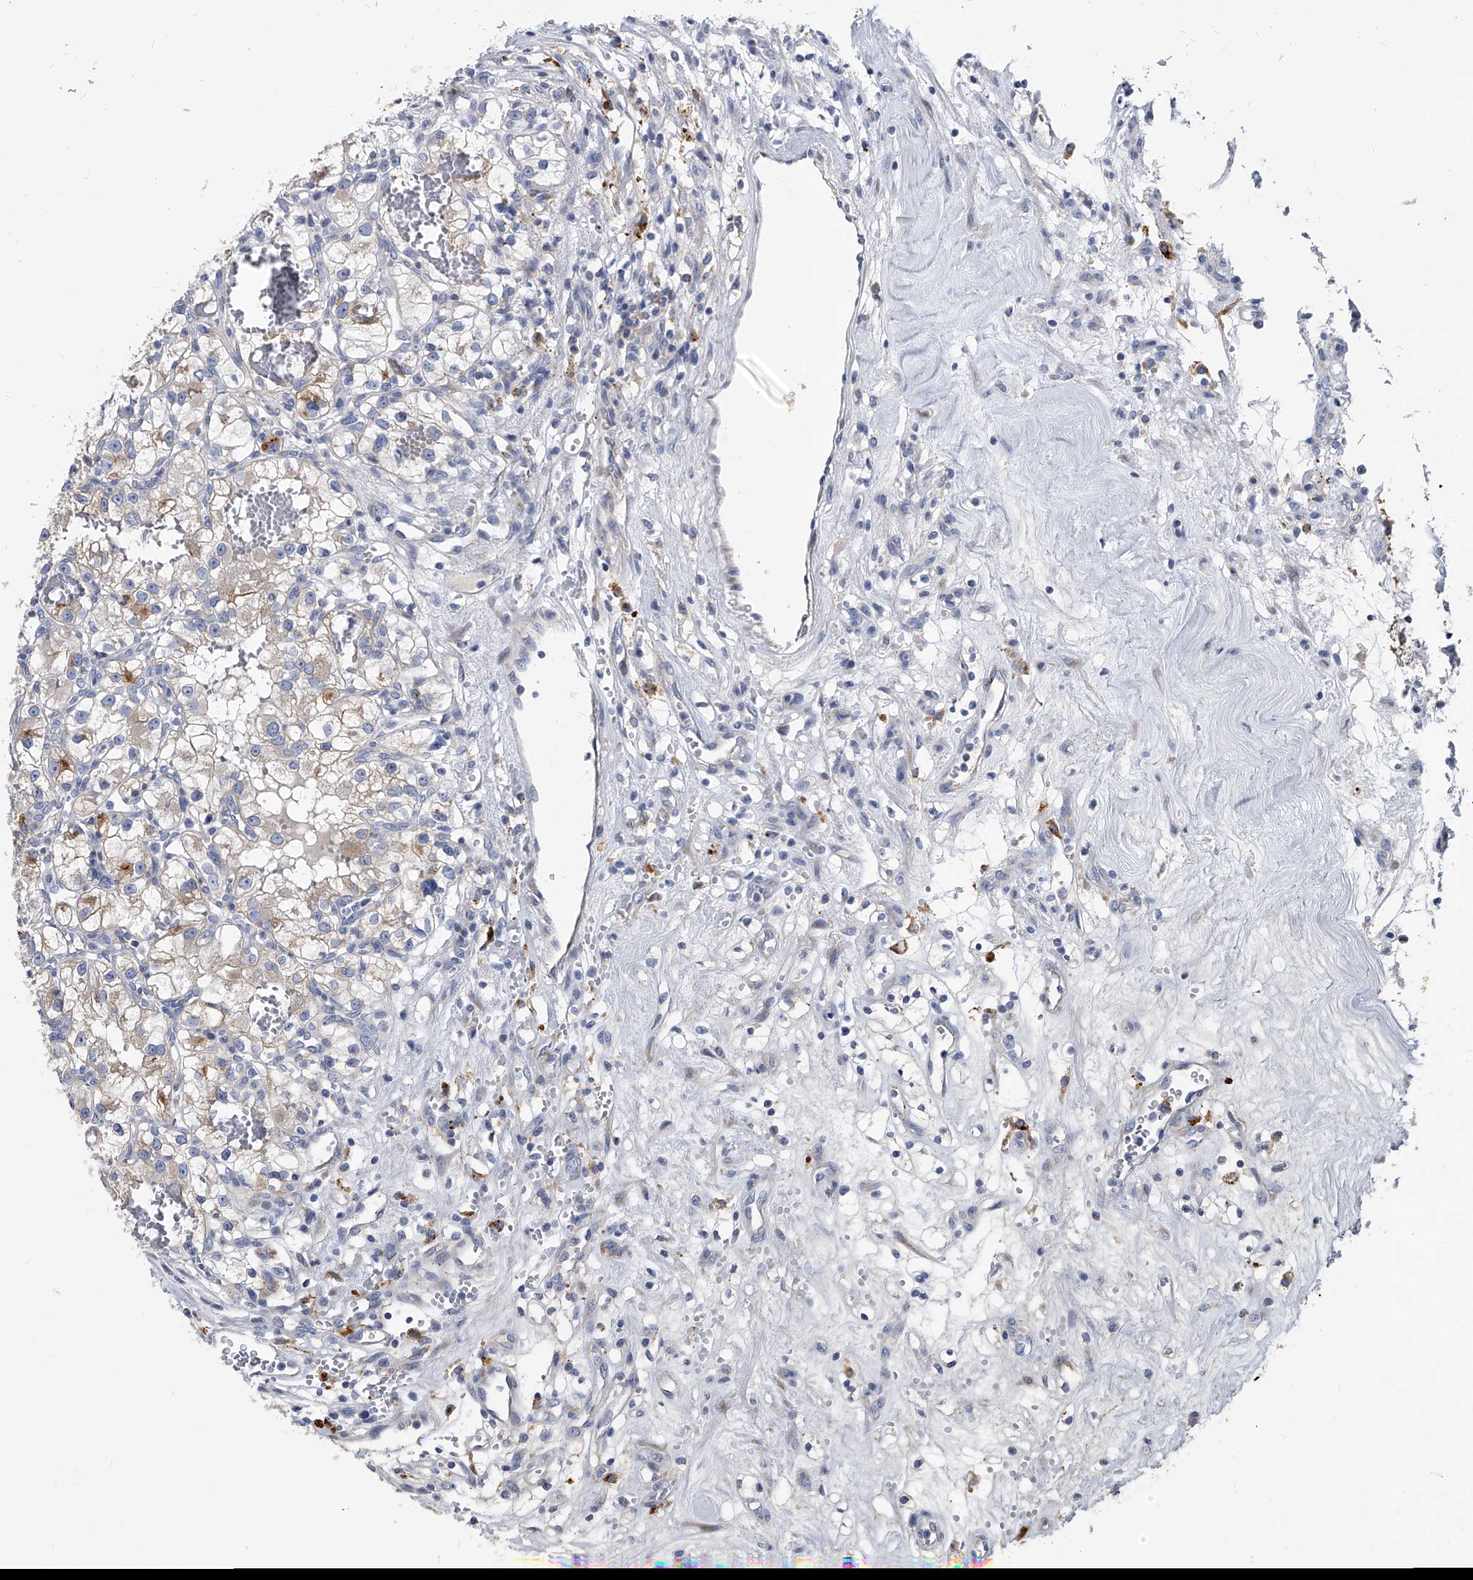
{"staining": {"intensity": "weak", "quantity": "<25%", "location": "cytoplasmic/membranous"}, "tissue": "renal cancer", "cell_type": "Tumor cells", "image_type": "cancer", "snomed": [{"axis": "morphology", "description": "Adenocarcinoma, NOS"}, {"axis": "topography", "description": "Kidney"}], "caption": "Immunohistochemical staining of renal cancer (adenocarcinoma) exhibits no significant positivity in tumor cells.", "gene": "SPP1", "patient": {"sex": "female", "age": 57}}